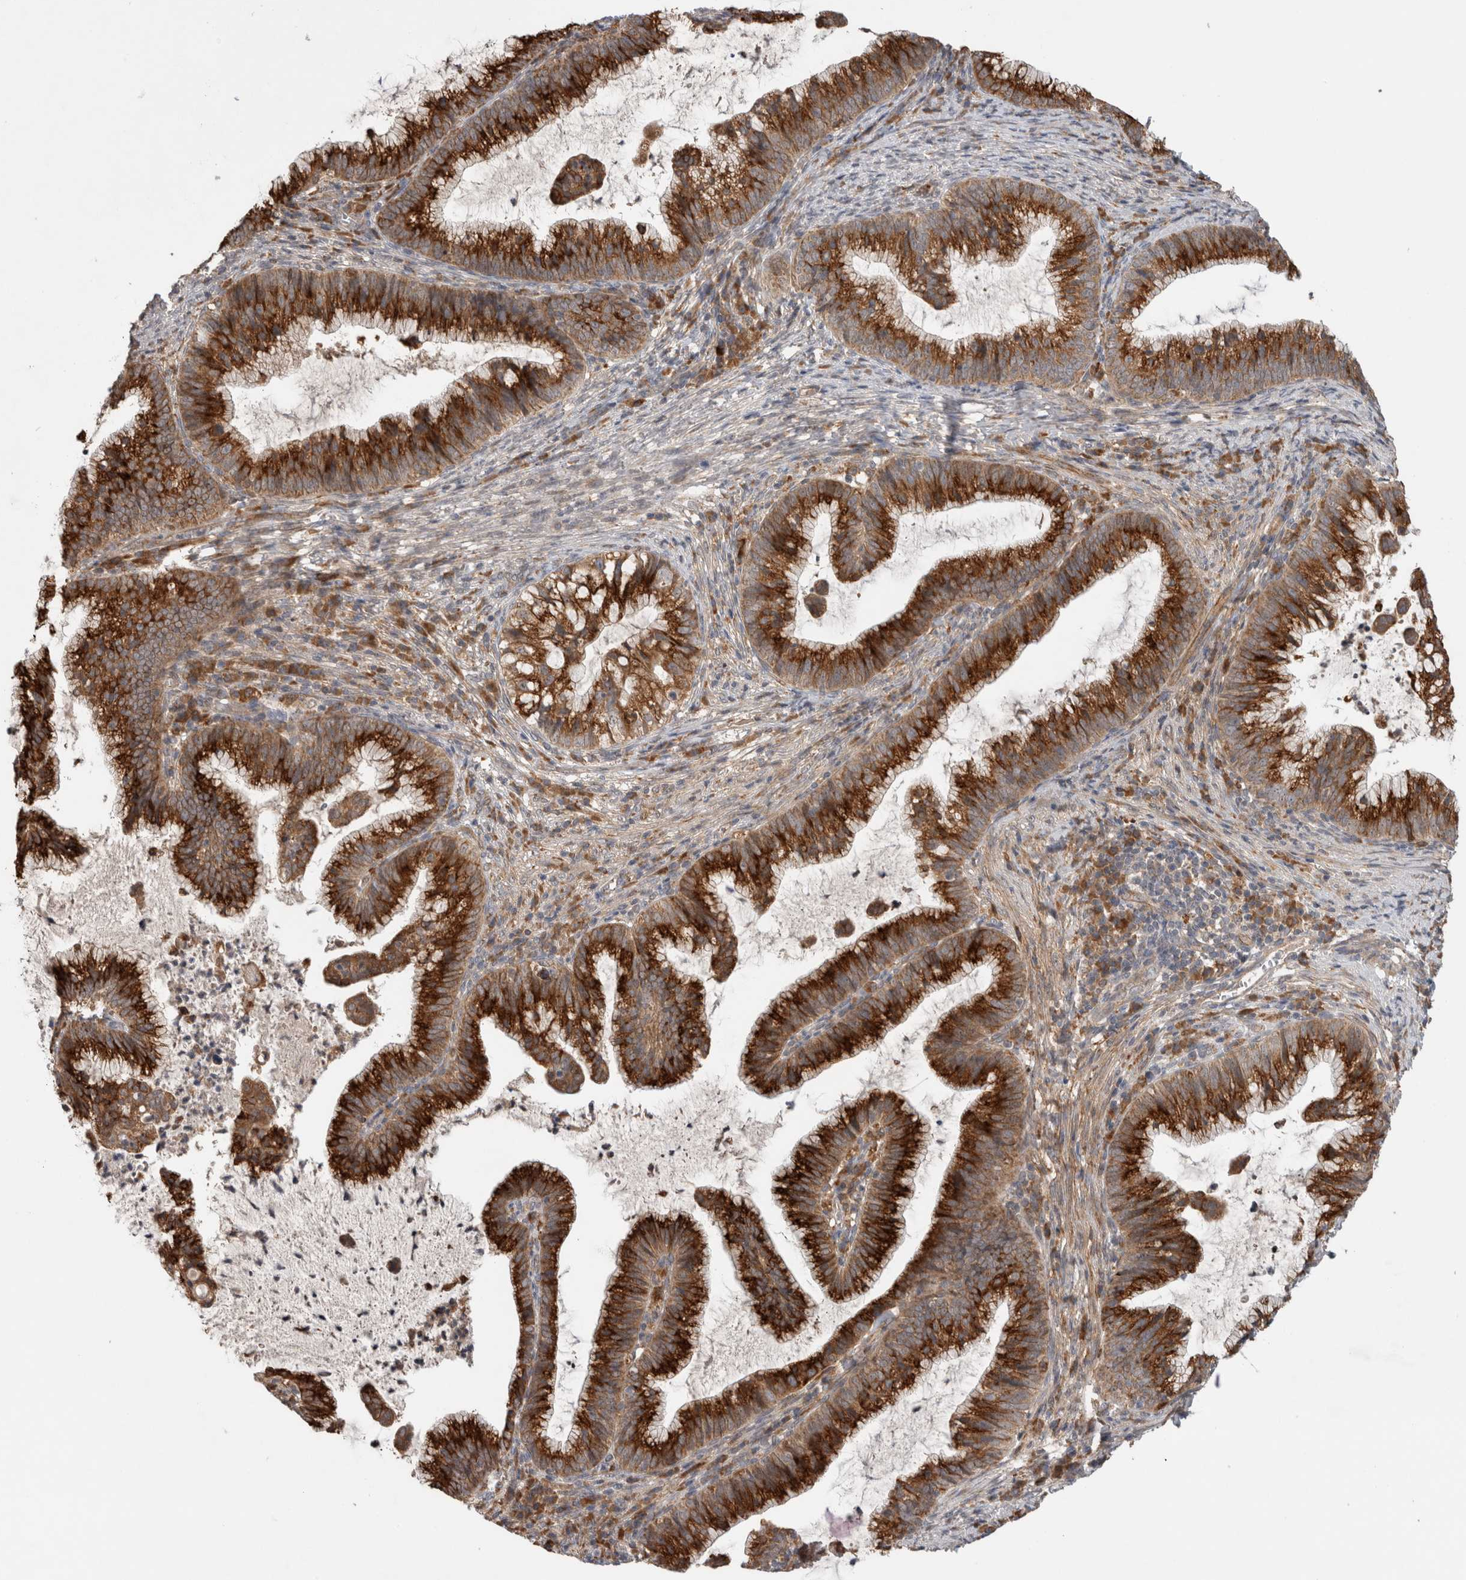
{"staining": {"intensity": "strong", "quantity": ">75%", "location": "cytoplasmic/membranous"}, "tissue": "cervical cancer", "cell_type": "Tumor cells", "image_type": "cancer", "snomed": [{"axis": "morphology", "description": "Adenocarcinoma, NOS"}, {"axis": "topography", "description": "Cervix"}], "caption": "A high-resolution image shows IHC staining of cervical adenocarcinoma, which reveals strong cytoplasmic/membranous expression in about >75% of tumor cells. Using DAB (brown) and hematoxylin (blue) stains, captured at high magnification using brightfield microscopy.", "gene": "ADGRL3", "patient": {"sex": "female", "age": 36}}